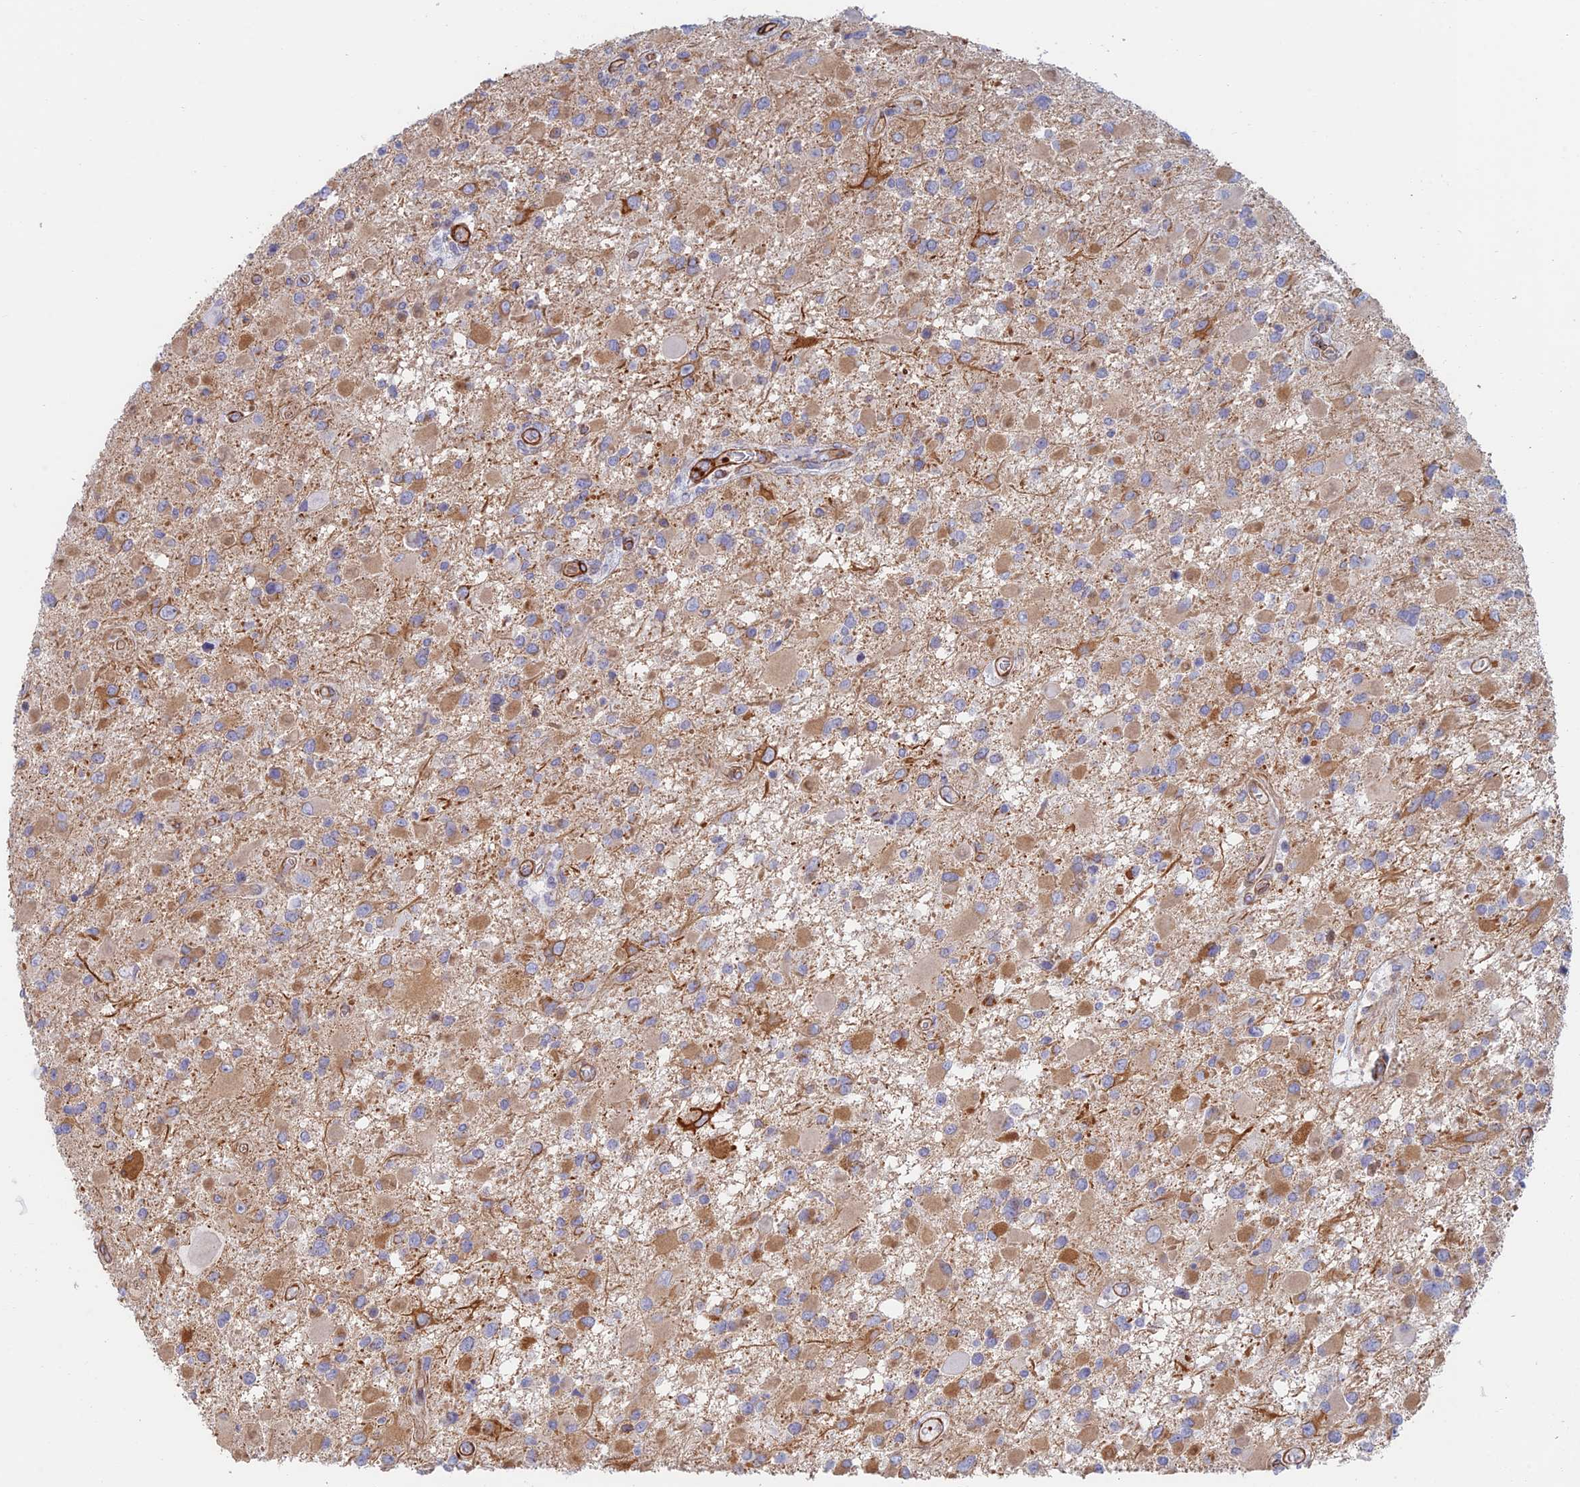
{"staining": {"intensity": "moderate", "quantity": ">75%", "location": "cytoplasmic/membranous"}, "tissue": "glioma", "cell_type": "Tumor cells", "image_type": "cancer", "snomed": [{"axis": "morphology", "description": "Glioma, malignant, High grade"}, {"axis": "topography", "description": "Brain"}], "caption": "Protein staining displays moderate cytoplasmic/membranous expression in approximately >75% of tumor cells in glioma.", "gene": "PAK4", "patient": {"sex": "male", "age": 53}}